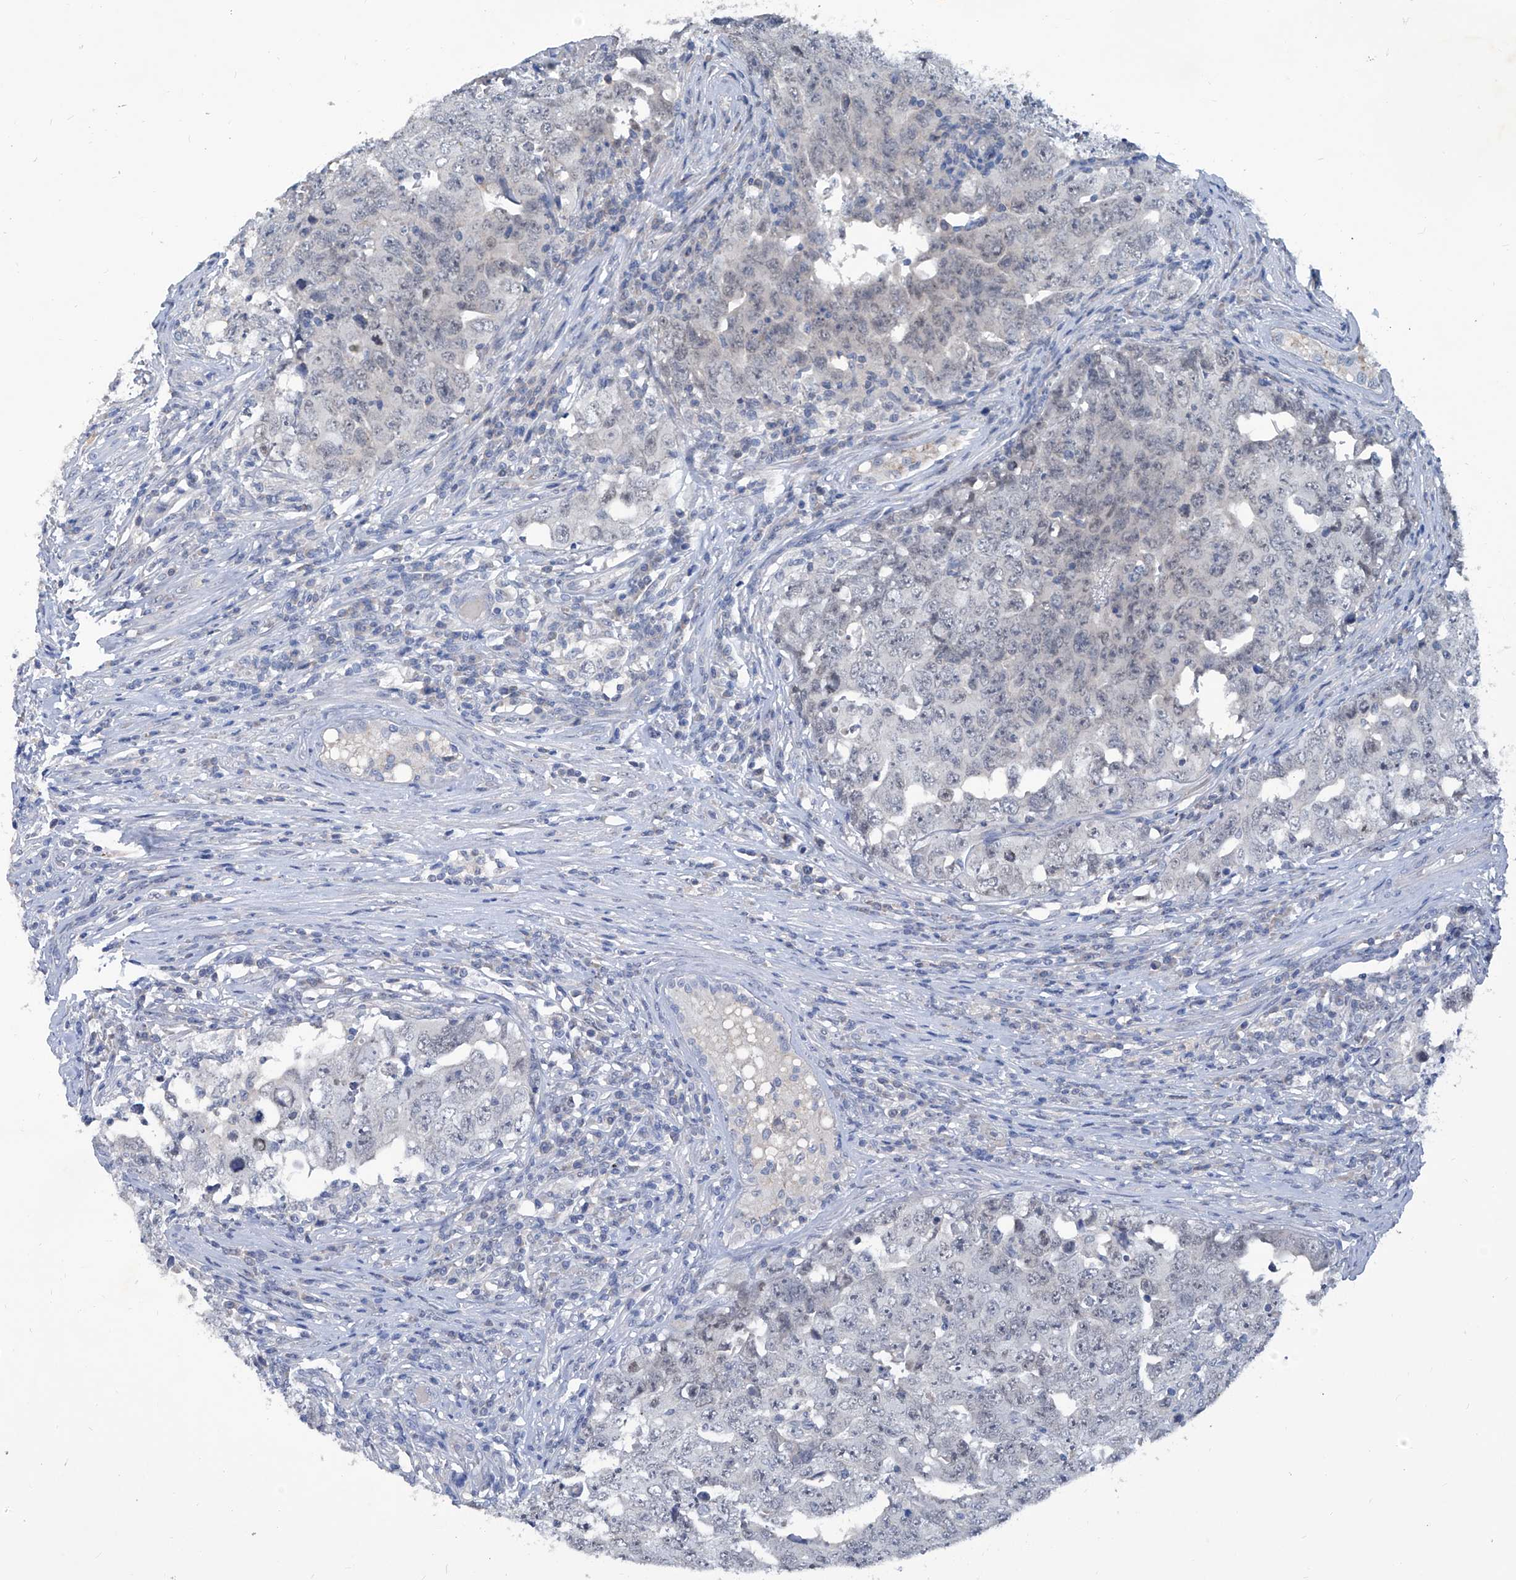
{"staining": {"intensity": "negative", "quantity": "none", "location": "none"}, "tissue": "testis cancer", "cell_type": "Tumor cells", "image_type": "cancer", "snomed": [{"axis": "morphology", "description": "Carcinoma, Embryonal, NOS"}, {"axis": "topography", "description": "Testis"}], "caption": "DAB (3,3'-diaminobenzidine) immunohistochemical staining of human testis embryonal carcinoma displays no significant staining in tumor cells.", "gene": "KLHL17", "patient": {"sex": "male", "age": 26}}